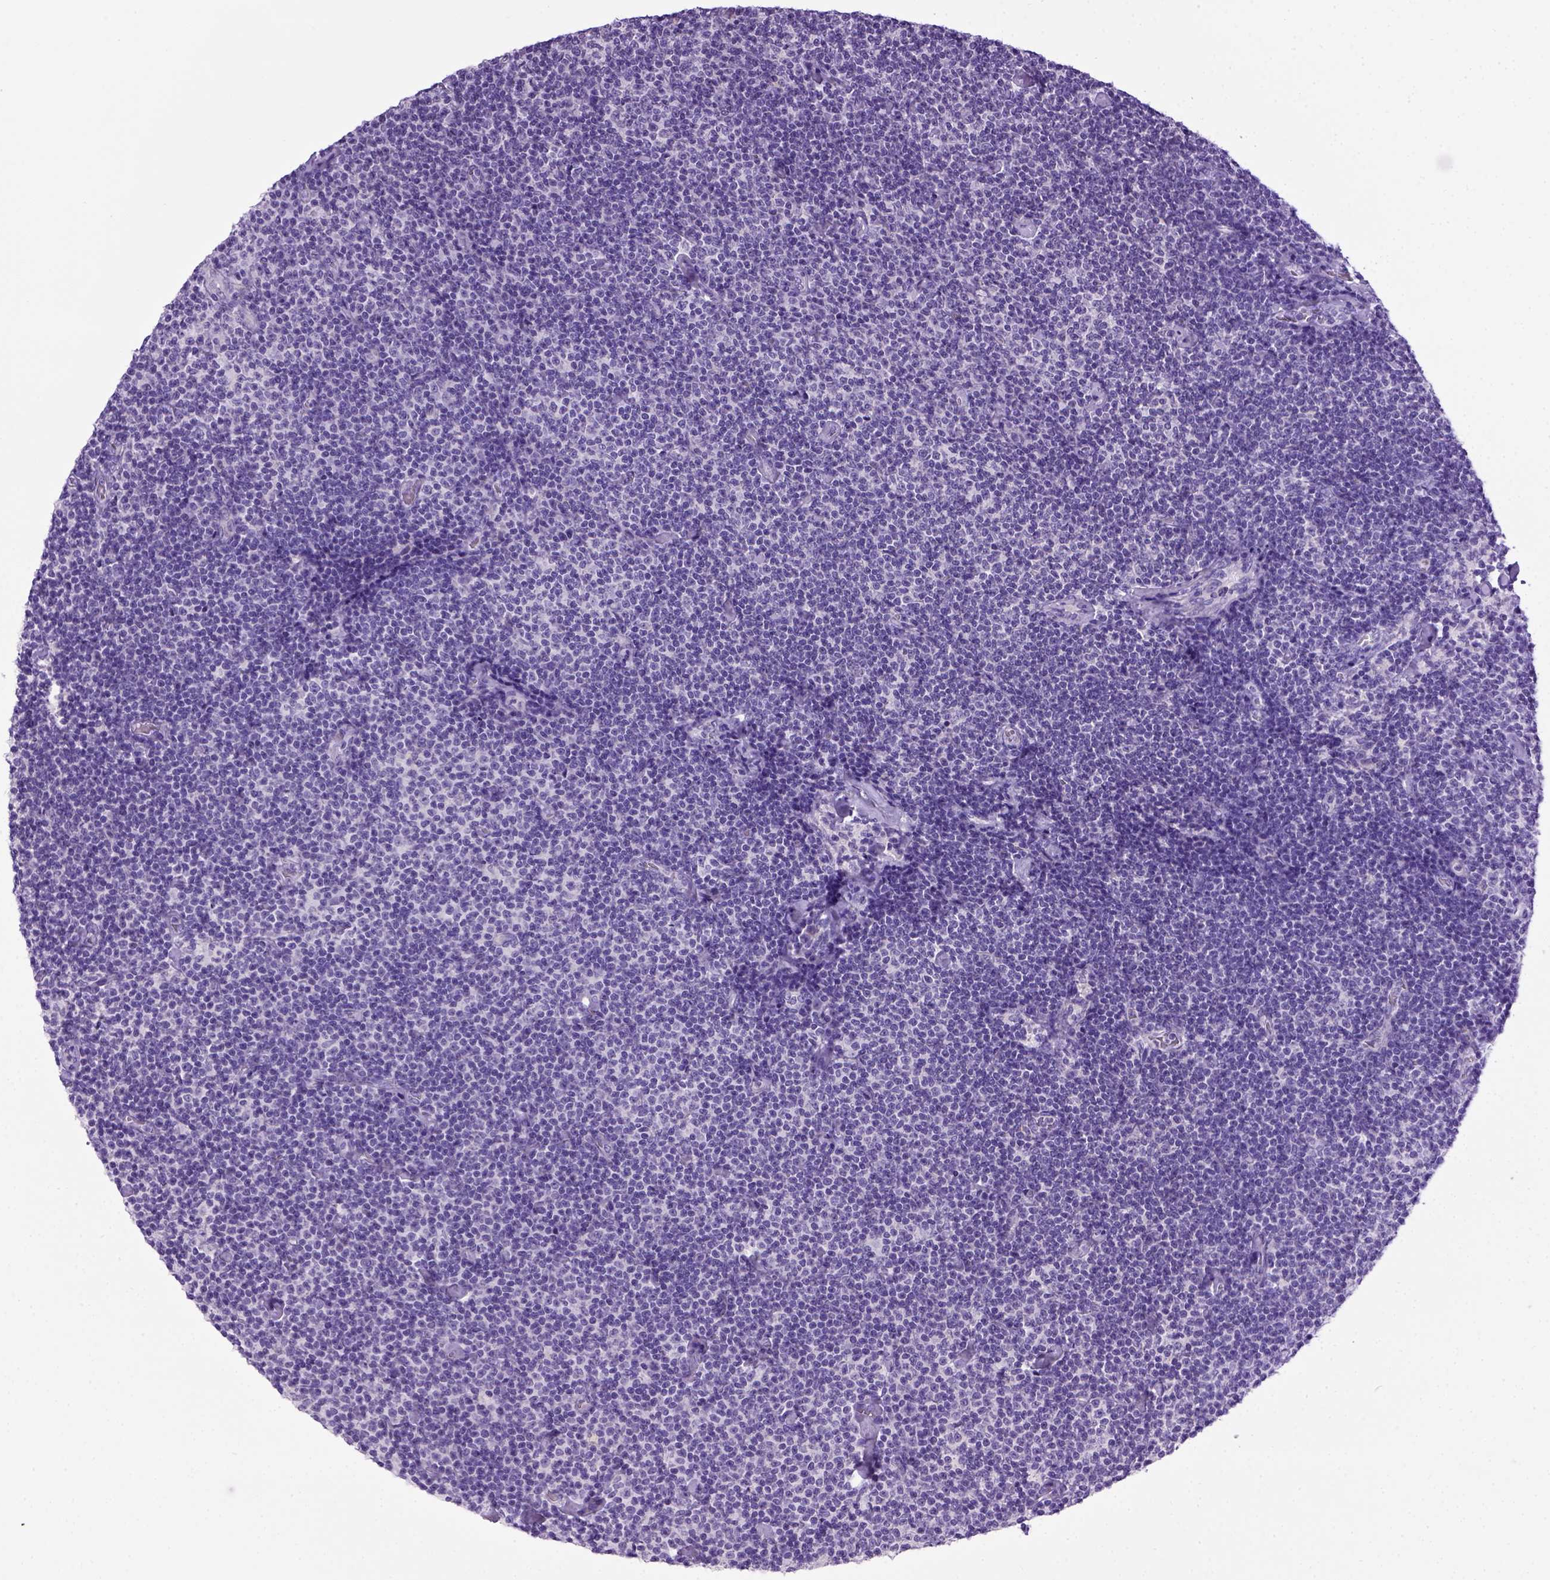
{"staining": {"intensity": "negative", "quantity": "none", "location": "none"}, "tissue": "lymphoma", "cell_type": "Tumor cells", "image_type": "cancer", "snomed": [{"axis": "morphology", "description": "Malignant lymphoma, non-Hodgkin's type, Low grade"}, {"axis": "topography", "description": "Lymph node"}], "caption": "DAB (3,3'-diaminobenzidine) immunohistochemical staining of lymphoma displays no significant expression in tumor cells. (Brightfield microscopy of DAB (3,3'-diaminobenzidine) IHC at high magnification).", "gene": "CDH1", "patient": {"sex": "male", "age": 81}}